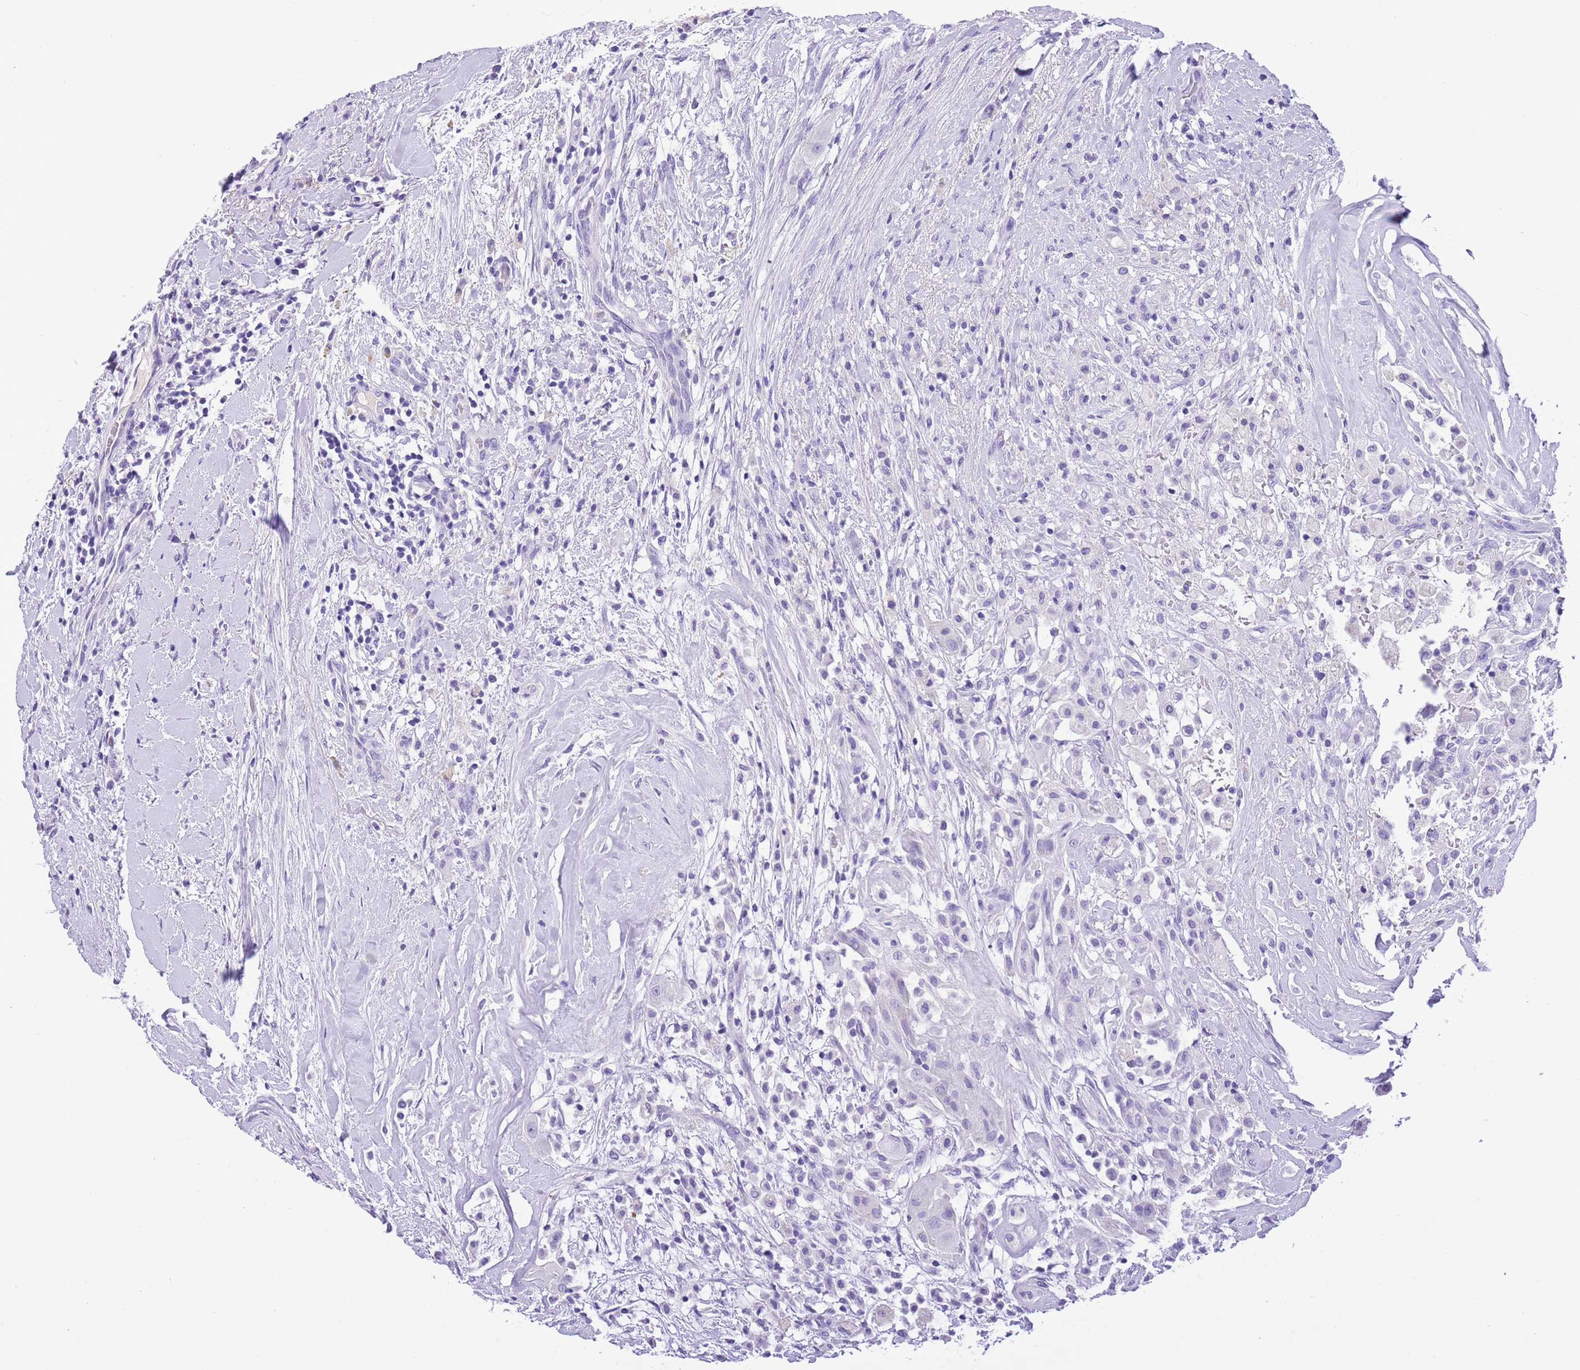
{"staining": {"intensity": "negative", "quantity": "none", "location": "none"}, "tissue": "thyroid cancer", "cell_type": "Tumor cells", "image_type": "cancer", "snomed": [{"axis": "morphology", "description": "Normal tissue, NOS"}, {"axis": "morphology", "description": "Papillary adenocarcinoma, NOS"}, {"axis": "topography", "description": "Thyroid gland"}], "caption": "Histopathology image shows no significant protein staining in tumor cells of papillary adenocarcinoma (thyroid). (DAB (3,3'-diaminobenzidine) immunohistochemistry (IHC) with hematoxylin counter stain).", "gene": "TBC1D10B", "patient": {"sex": "female", "age": 59}}